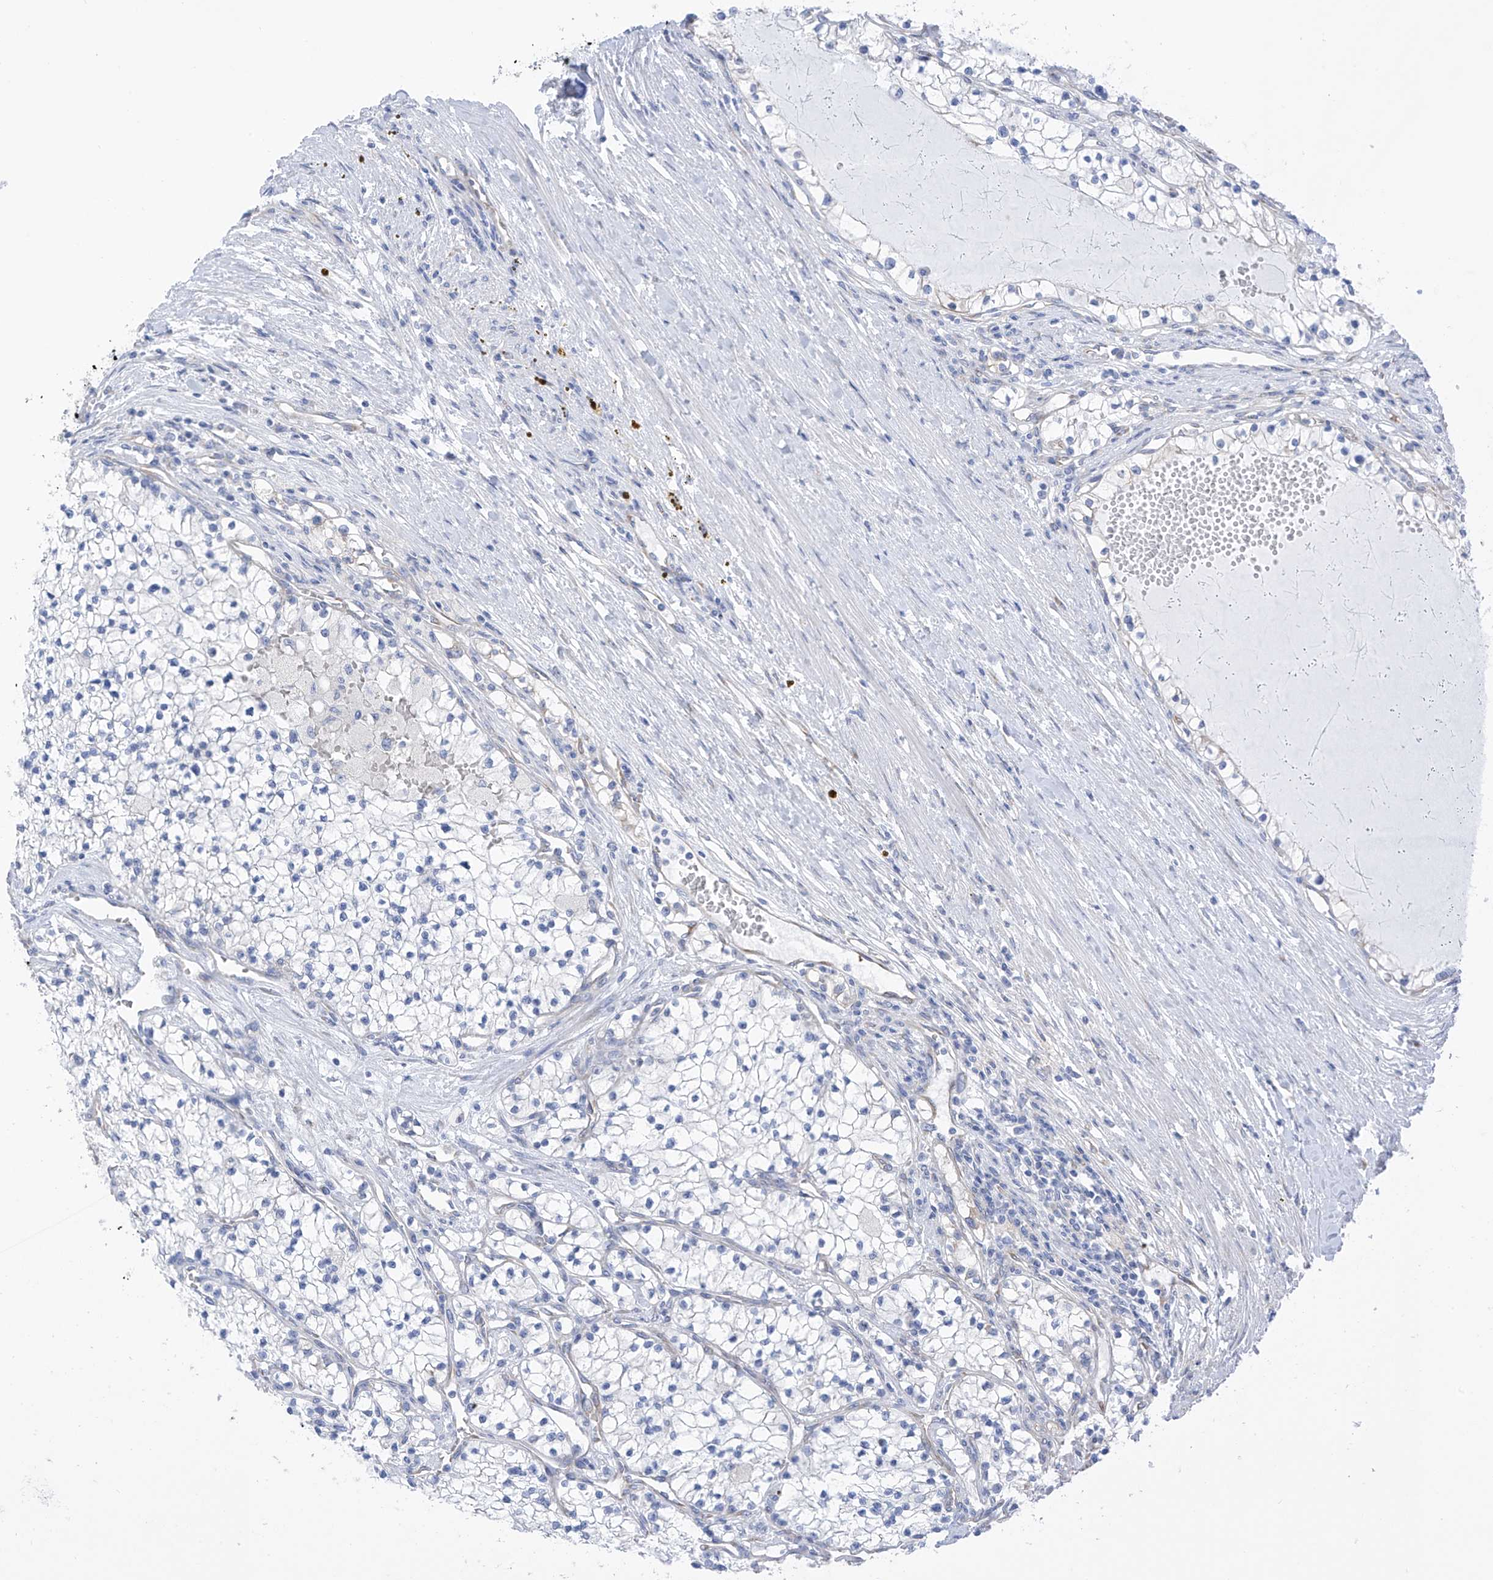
{"staining": {"intensity": "negative", "quantity": "none", "location": "none"}, "tissue": "renal cancer", "cell_type": "Tumor cells", "image_type": "cancer", "snomed": [{"axis": "morphology", "description": "Normal tissue, NOS"}, {"axis": "morphology", "description": "Adenocarcinoma, NOS"}, {"axis": "topography", "description": "Kidney"}], "caption": "Tumor cells are negative for protein expression in human renal adenocarcinoma.", "gene": "RCN2", "patient": {"sex": "male", "age": 68}}